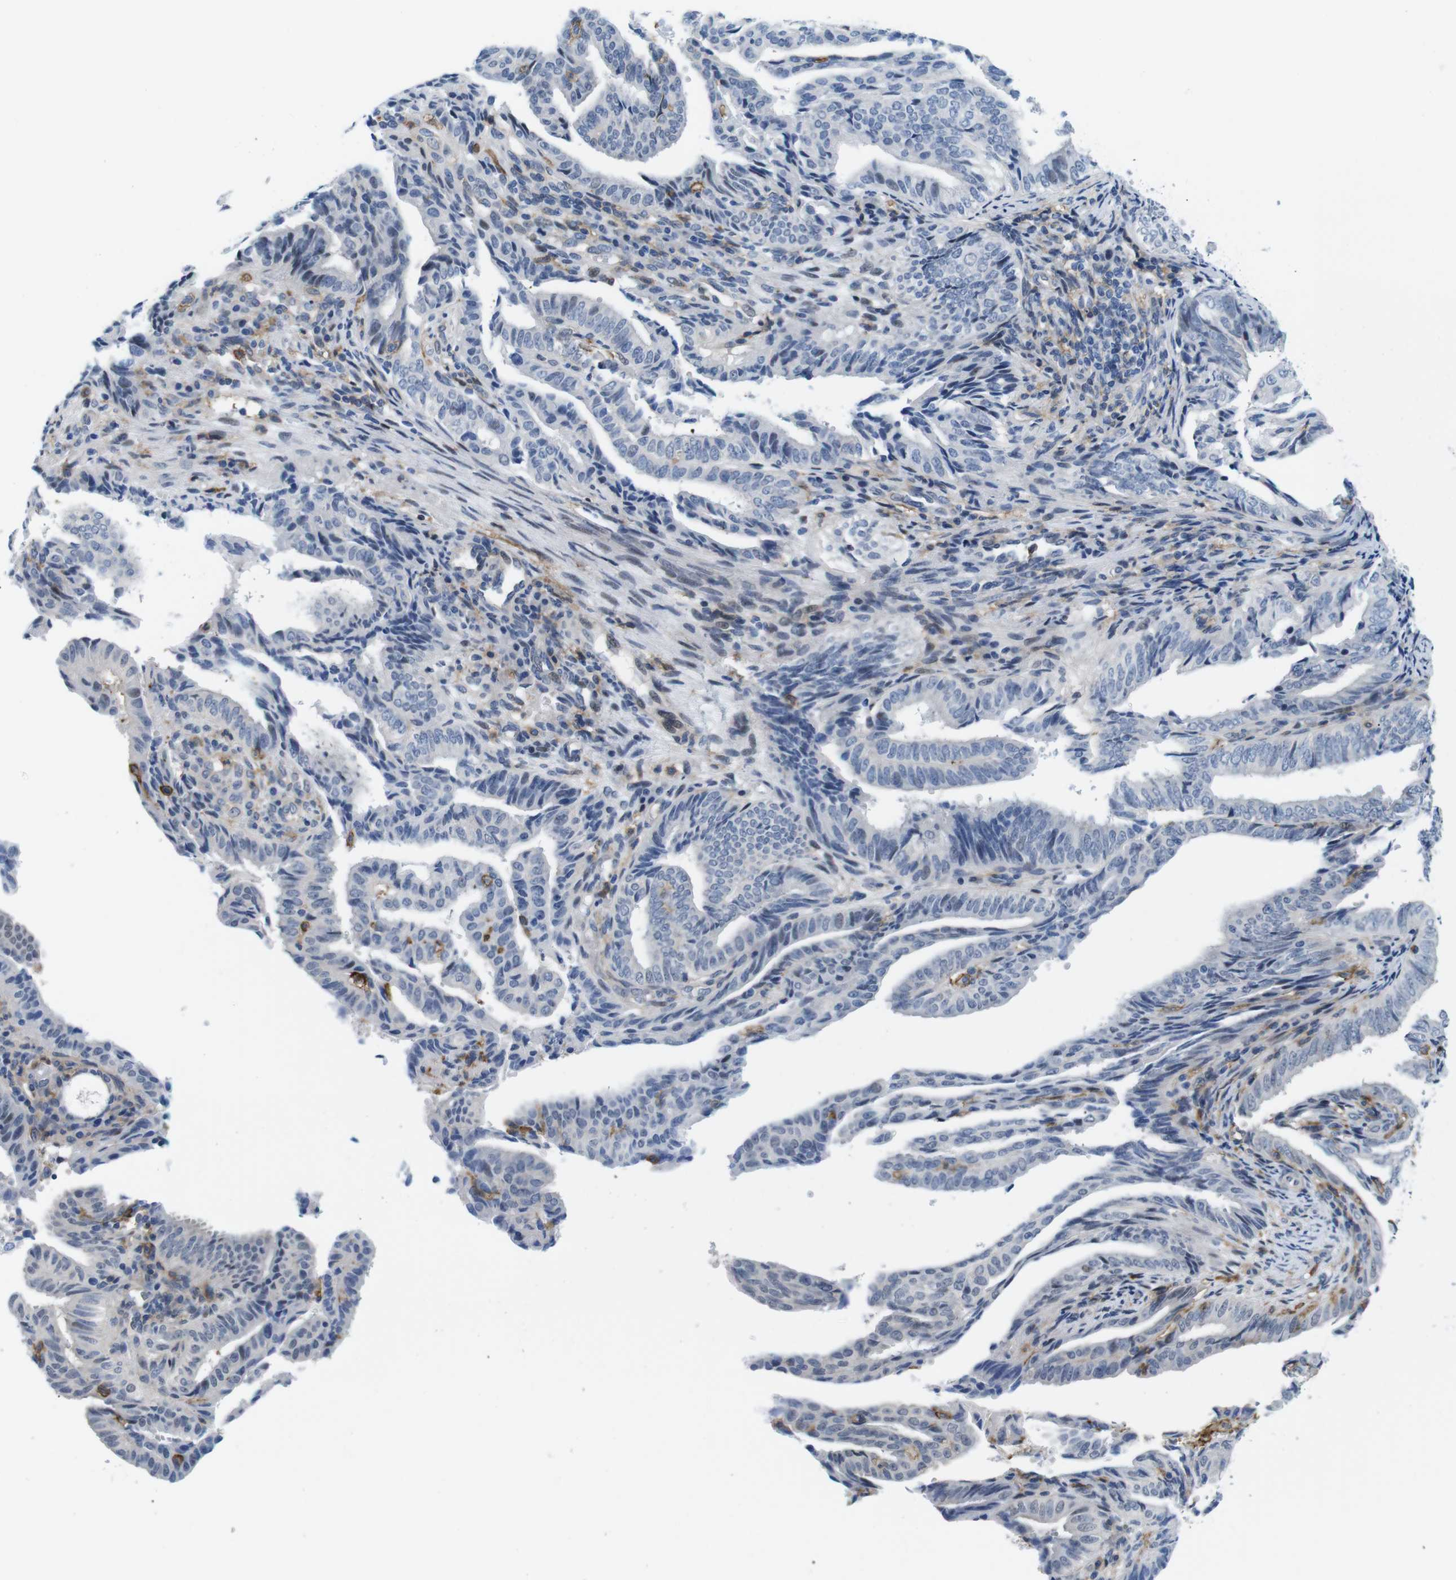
{"staining": {"intensity": "negative", "quantity": "none", "location": "none"}, "tissue": "endometrial cancer", "cell_type": "Tumor cells", "image_type": "cancer", "snomed": [{"axis": "morphology", "description": "Adenocarcinoma, NOS"}, {"axis": "topography", "description": "Endometrium"}], "caption": "Immunohistochemical staining of human adenocarcinoma (endometrial) demonstrates no significant positivity in tumor cells.", "gene": "CD300C", "patient": {"sex": "female", "age": 58}}